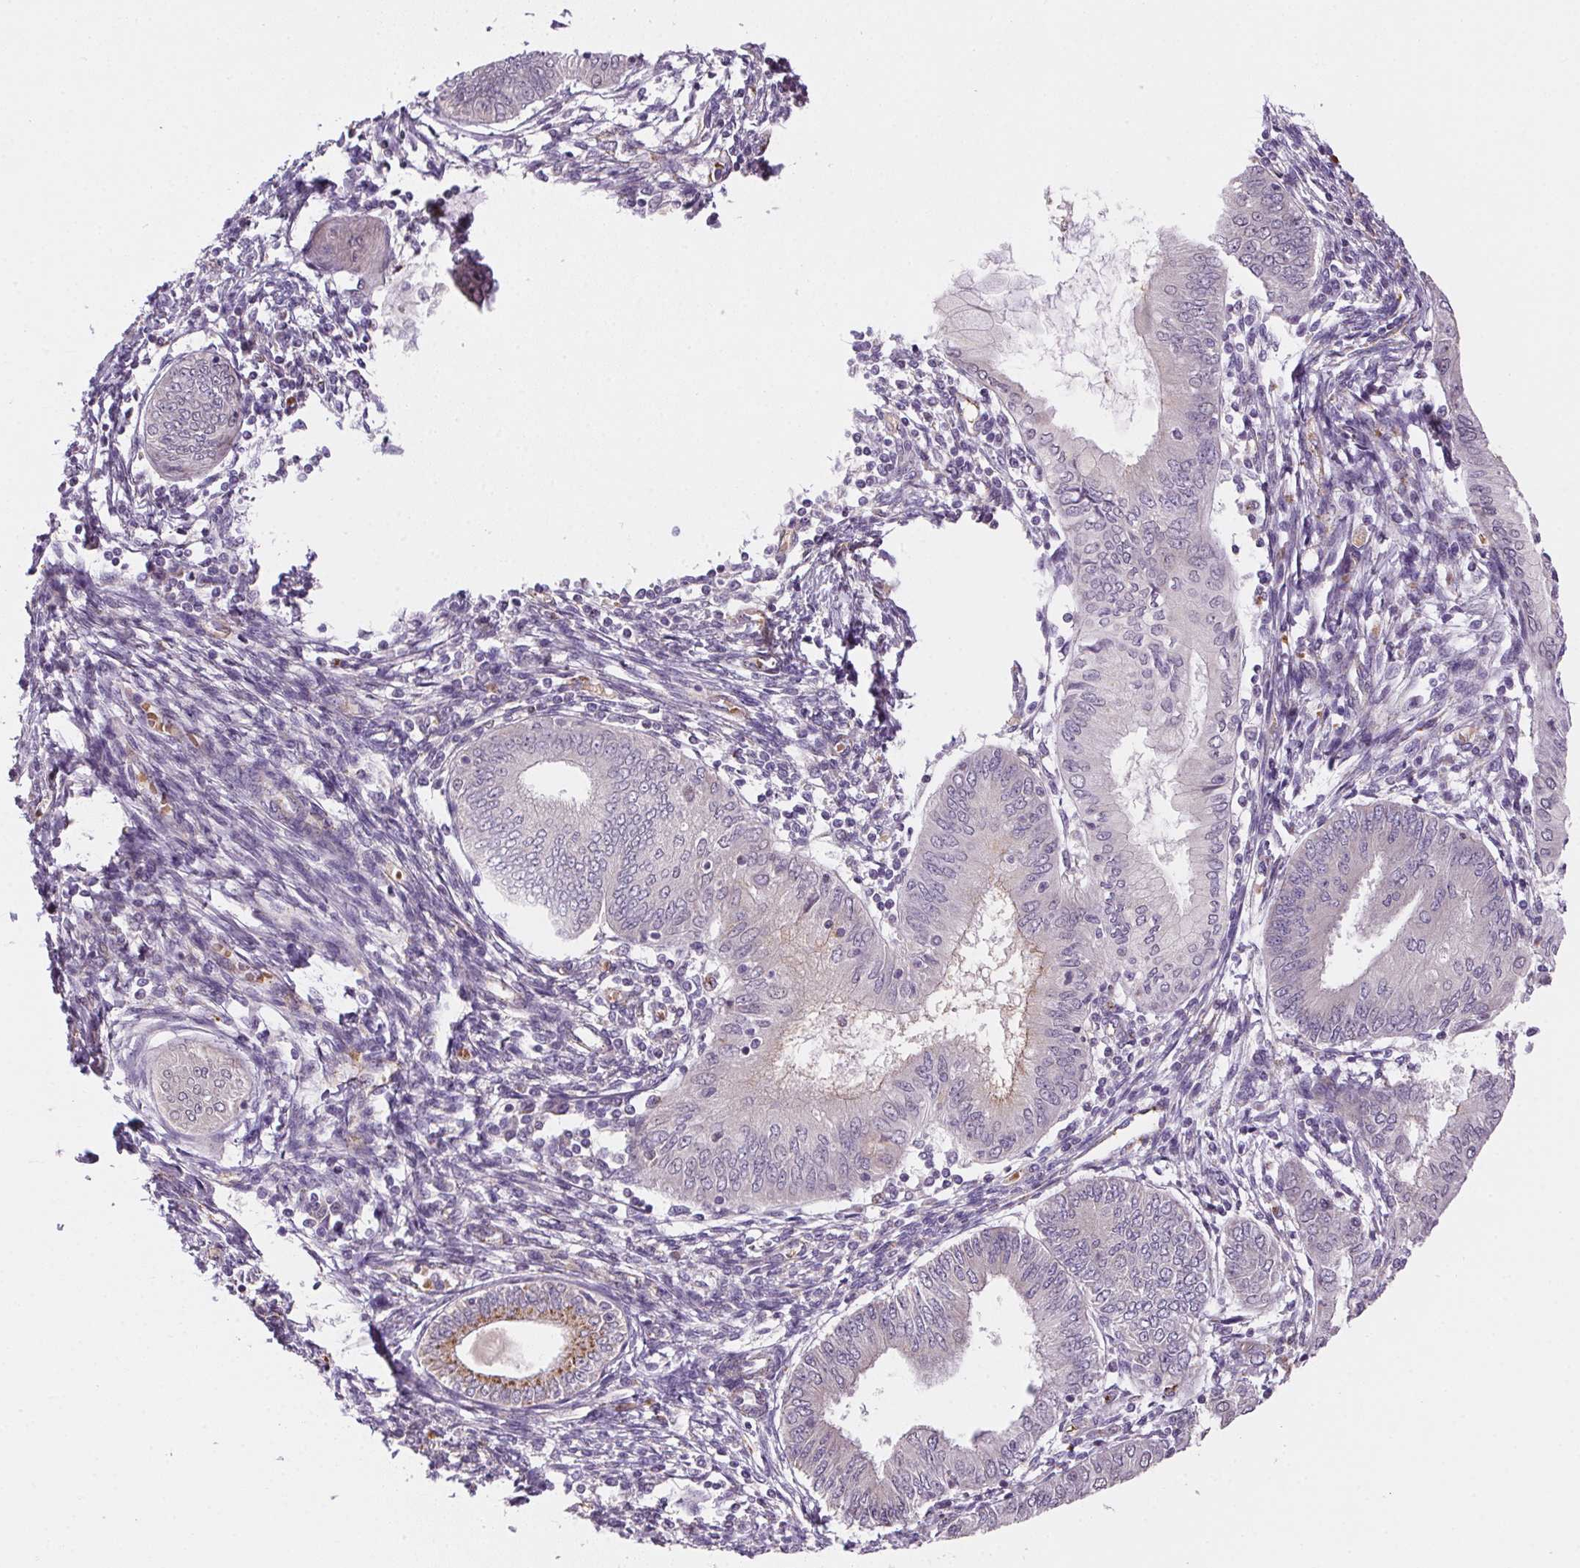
{"staining": {"intensity": "negative", "quantity": "none", "location": "none"}, "tissue": "endometrial cancer", "cell_type": "Tumor cells", "image_type": "cancer", "snomed": [{"axis": "morphology", "description": "Adenocarcinoma, NOS"}, {"axis": "topography", "description": "Endometrium"}], "caption": "Micrograph shows no significant protein positivity in tumor cells of endometrial cancer (adenocarcinoma). The staining was performed using DAB to visualize the protein expression in brown, while the nuclei were stained in blue with hematoxylin (Magnification: 20x).", "gene": "METTL13", "patient": {"sex": "female", "age": 68}}